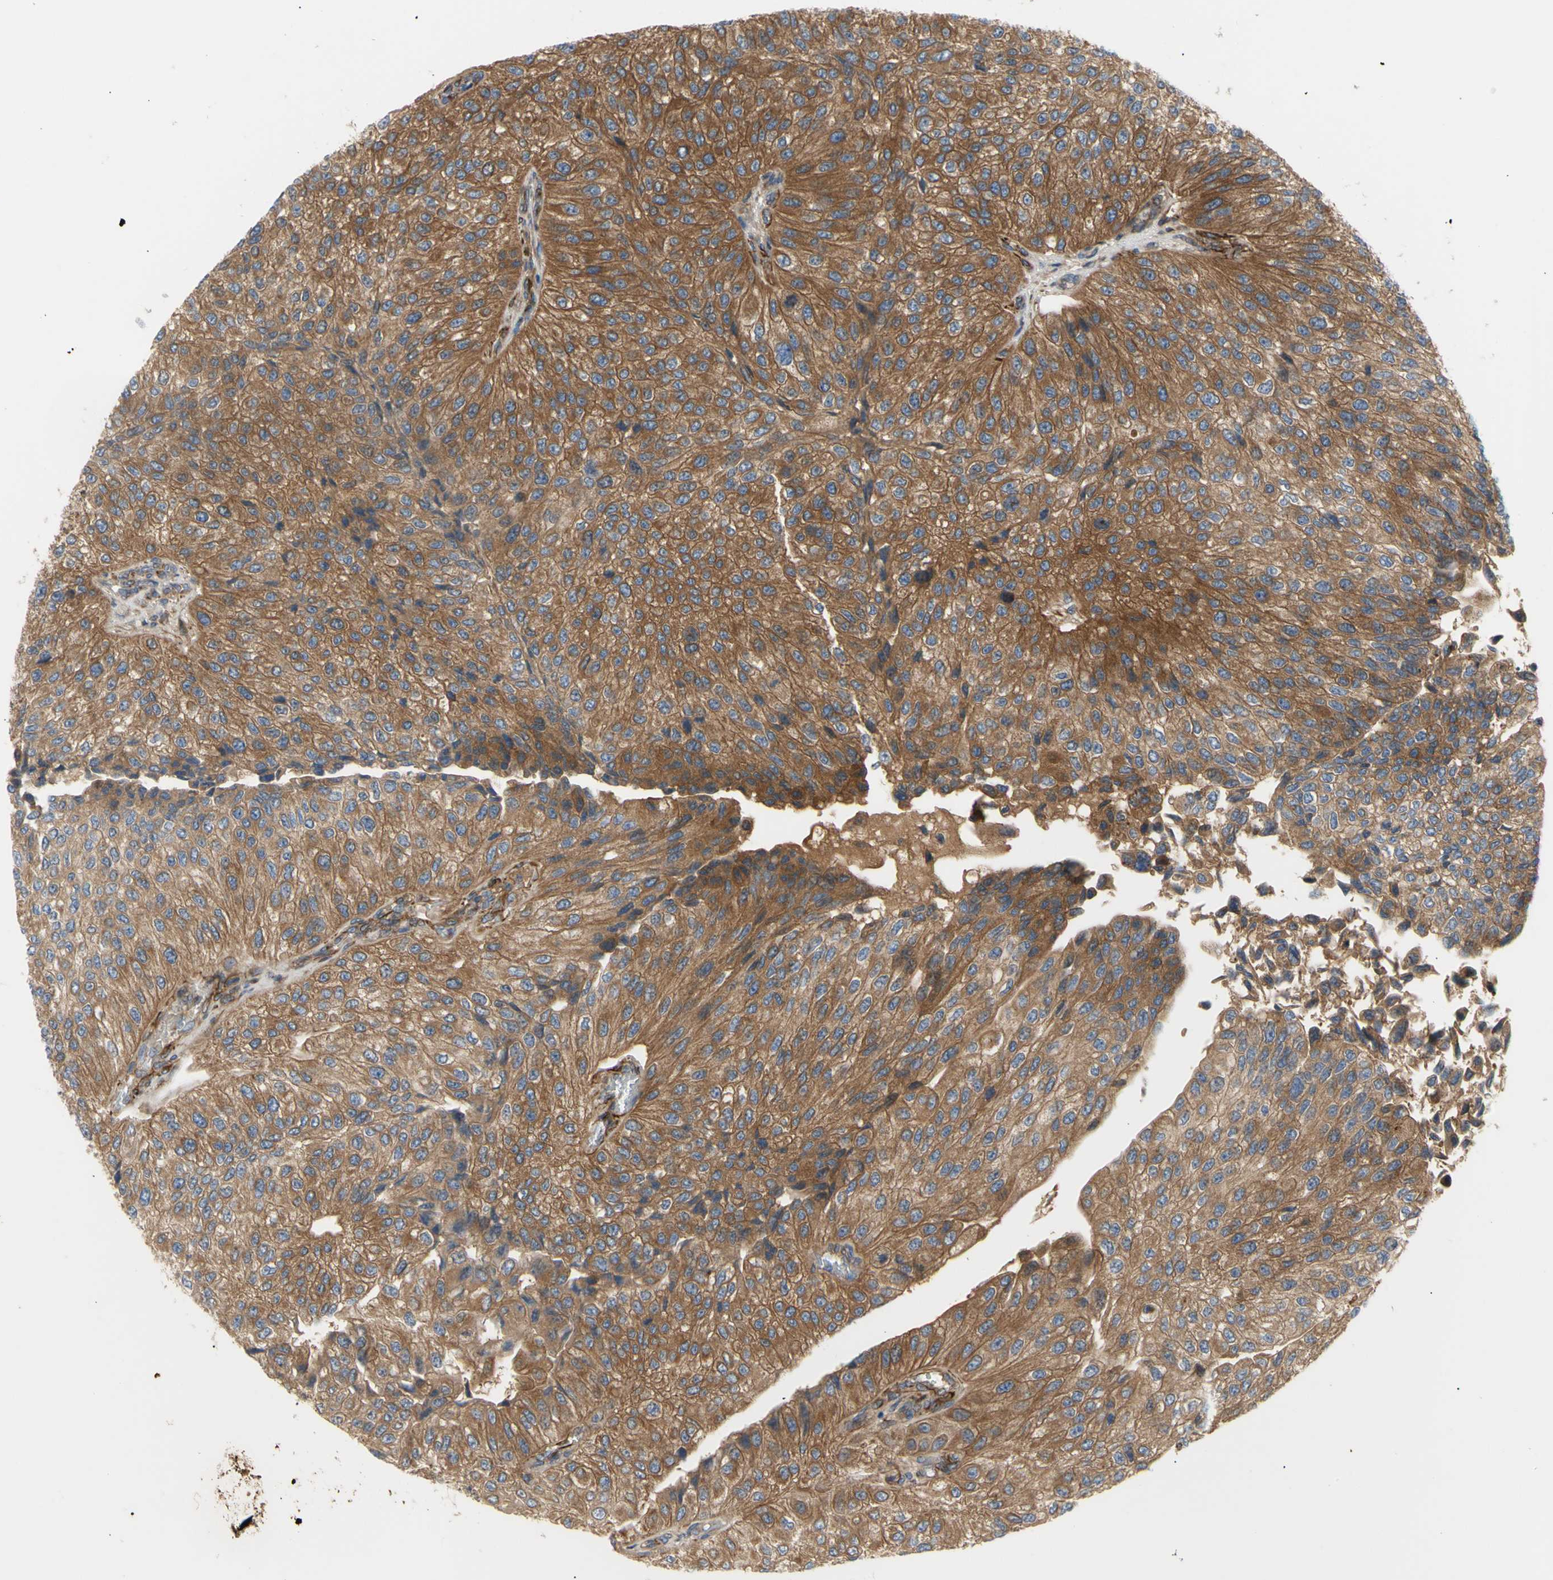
{"staining": {"intensity": "moderate", "quantity": ">75%", "location": "cytoplasmic/membranous"}, "tissue": "urothelial cancer", "cell_type": "Tumor cells", "image_type": "cancer", "snomed": [{"axis": "morphology", "description": "Urothelial carcinoma, High grade"}, {"axis": "topography", "description": "Kidney"}, {"axis": "topography", "description": "Urinary bladder"}], "caption": "Brown immunohistochemical staining in human urothelial cancer exhibits moderate cytoplasmic/membranous expression in about >75% of tumor cells.", "gene": "TUBG2", "patient": {"sex": "male", "age": 77}}